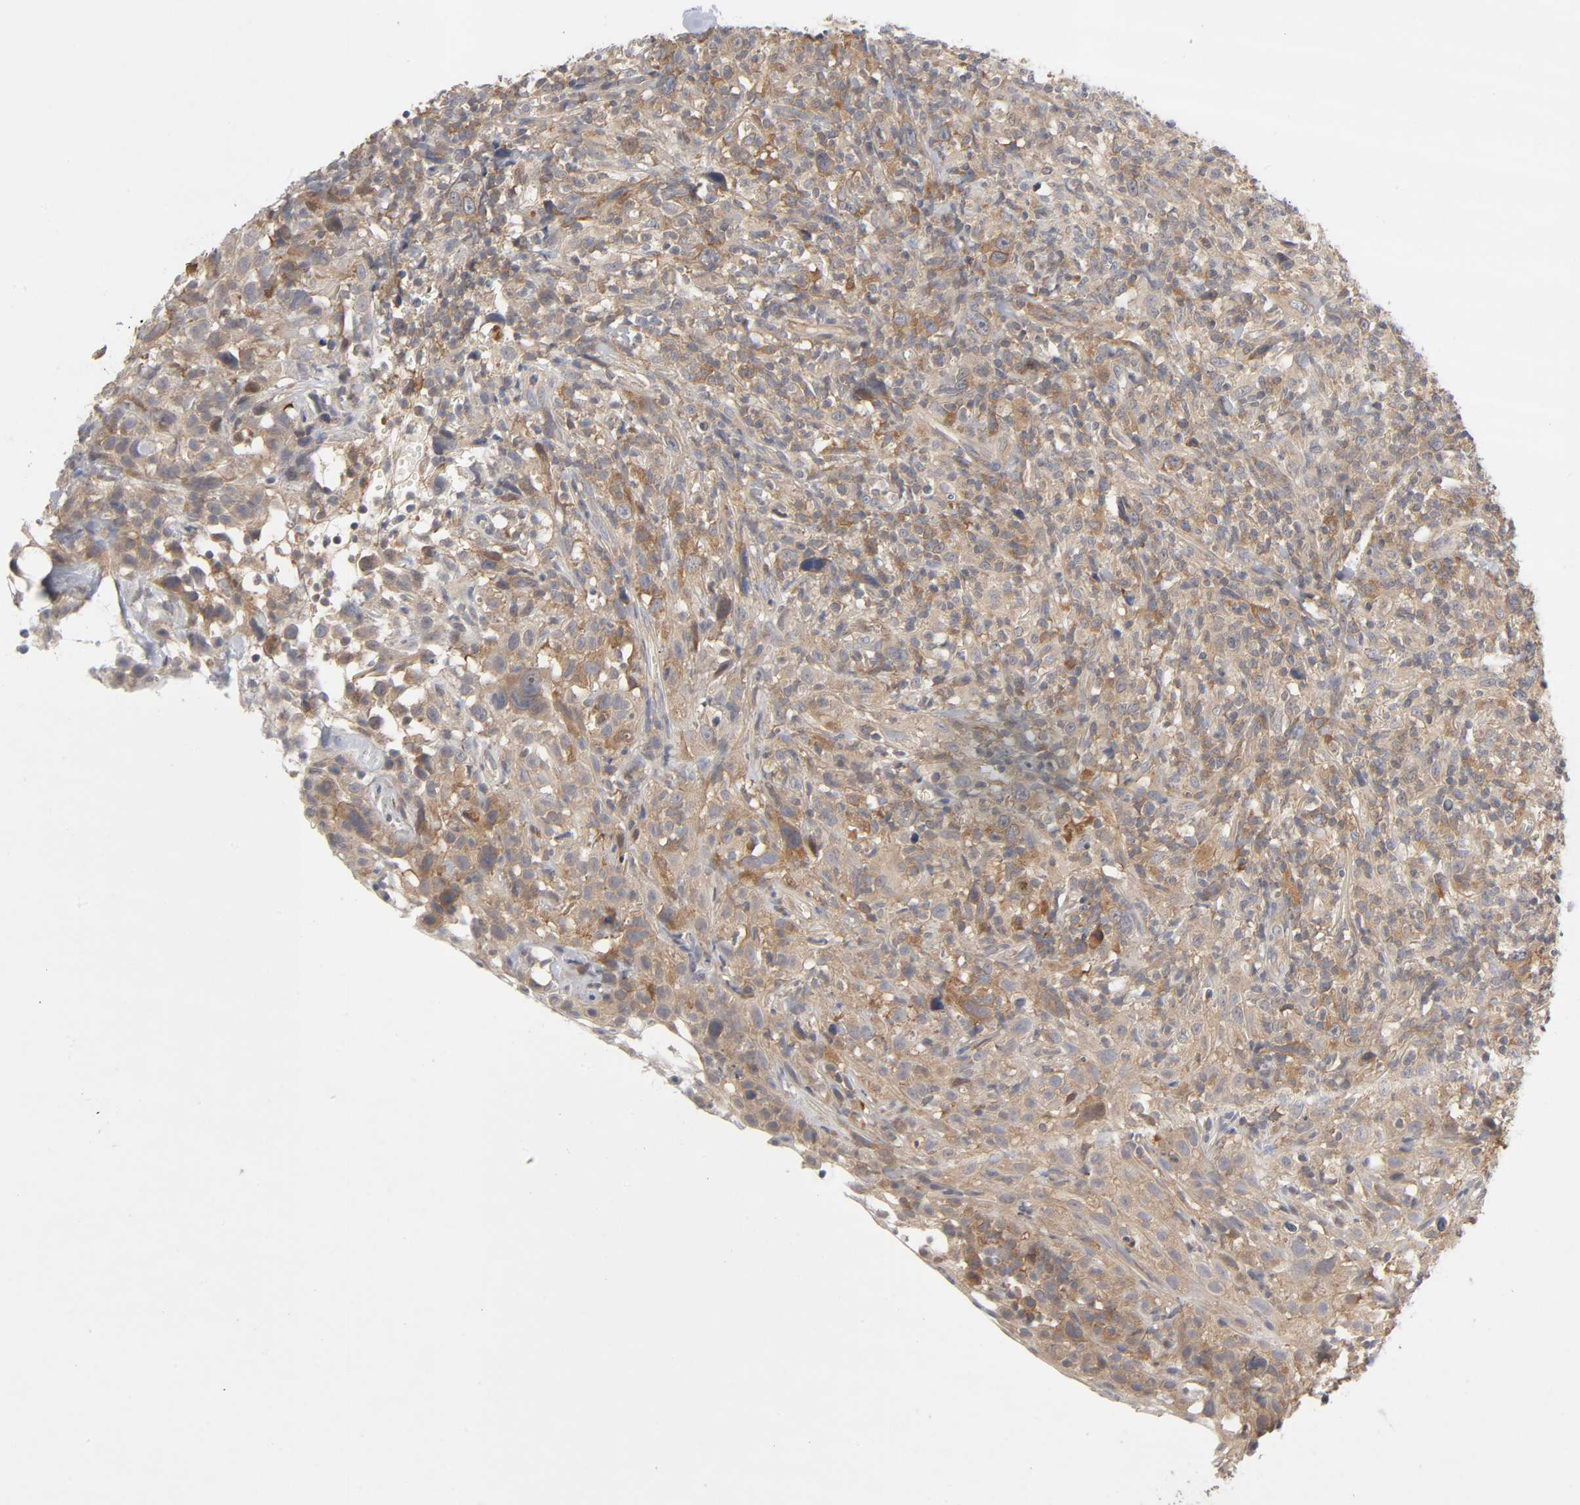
{"staining": {"intensity": "moderate", "quantity": ">75%", "location": "cytoplasmic/membranous"}, "tissue": "thyroid cancer", "cell_type": "Tumor cells", "image_type": "cancer", "snomed": [{"axis": "morphology", "description": "Carcinoma, NOS"}, {"axis": "topography", "description": "Thyroid gland"}], "caption": "IHC photomicrograph of thyroid cancer (carcinoma) stained for a protein (brown), which reveals medium levels of moderate cytoplasmic/membranous expression in about >75% of tumor cells.", "gene": "CPB2", "patient": {"sex": "female", "age": 77}}